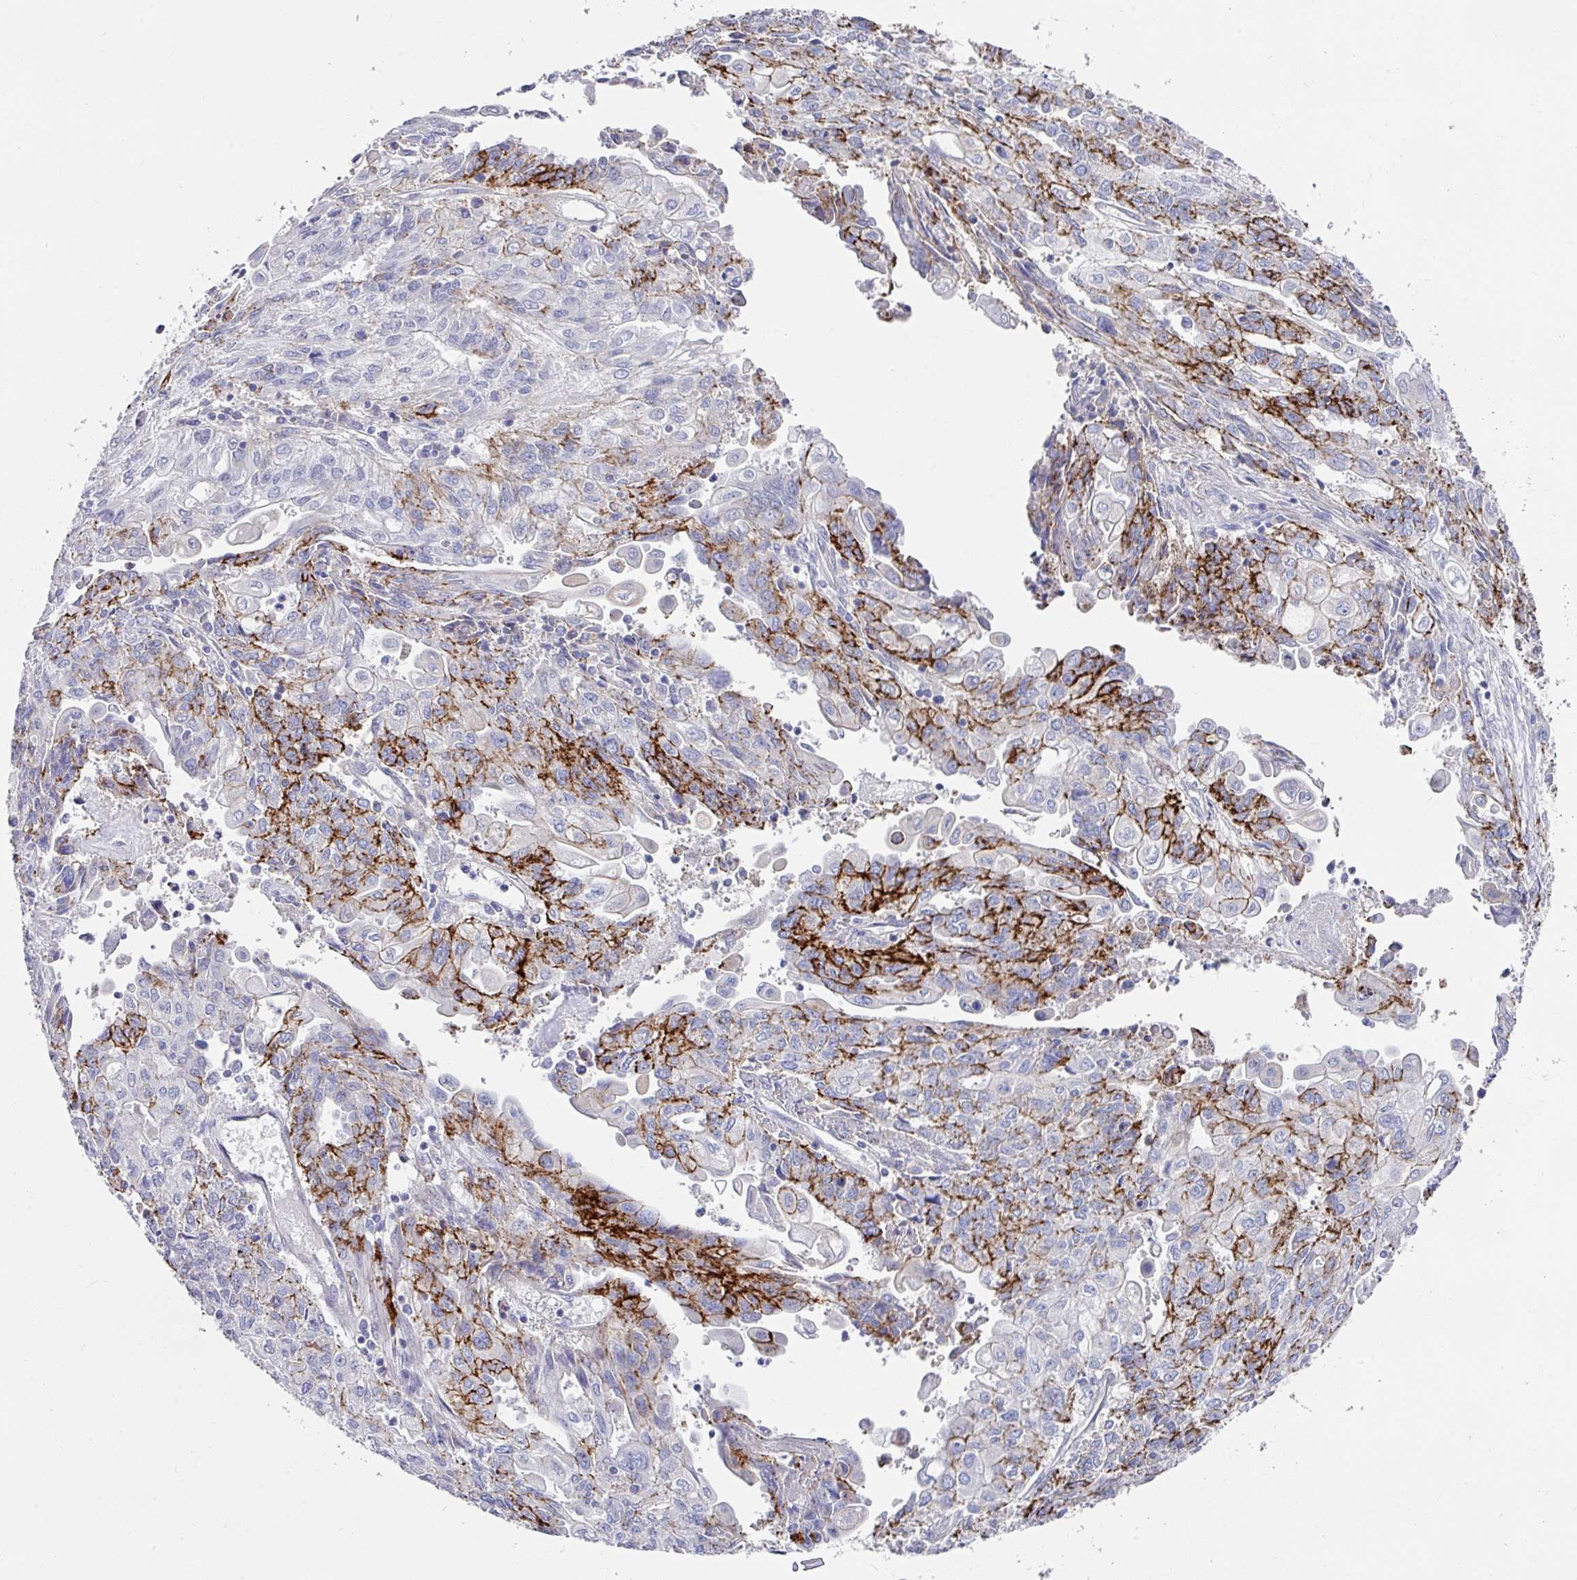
{"staining": {"intensity": "strong", "quantity": "<25%", "location": "cytoplasmic/membranous"}, "tissue": "endometrial cancer", "cell_type": "Tumor cells", "image_type": "cancer", "snomed": [{"axis": "morphology", "description": "Adenocarcinoma, NOS"}, {"axis": "topography", "description": "Endometrium"}], "caption": "The image displays staining of endometrial cancer (adenocarcinoma), revealing strong cytoplasmic/membranous protein positivity (brown color) within tumor cells.", "gene": "CLDN1", "patient": {"sex": "female", "age": 54}}